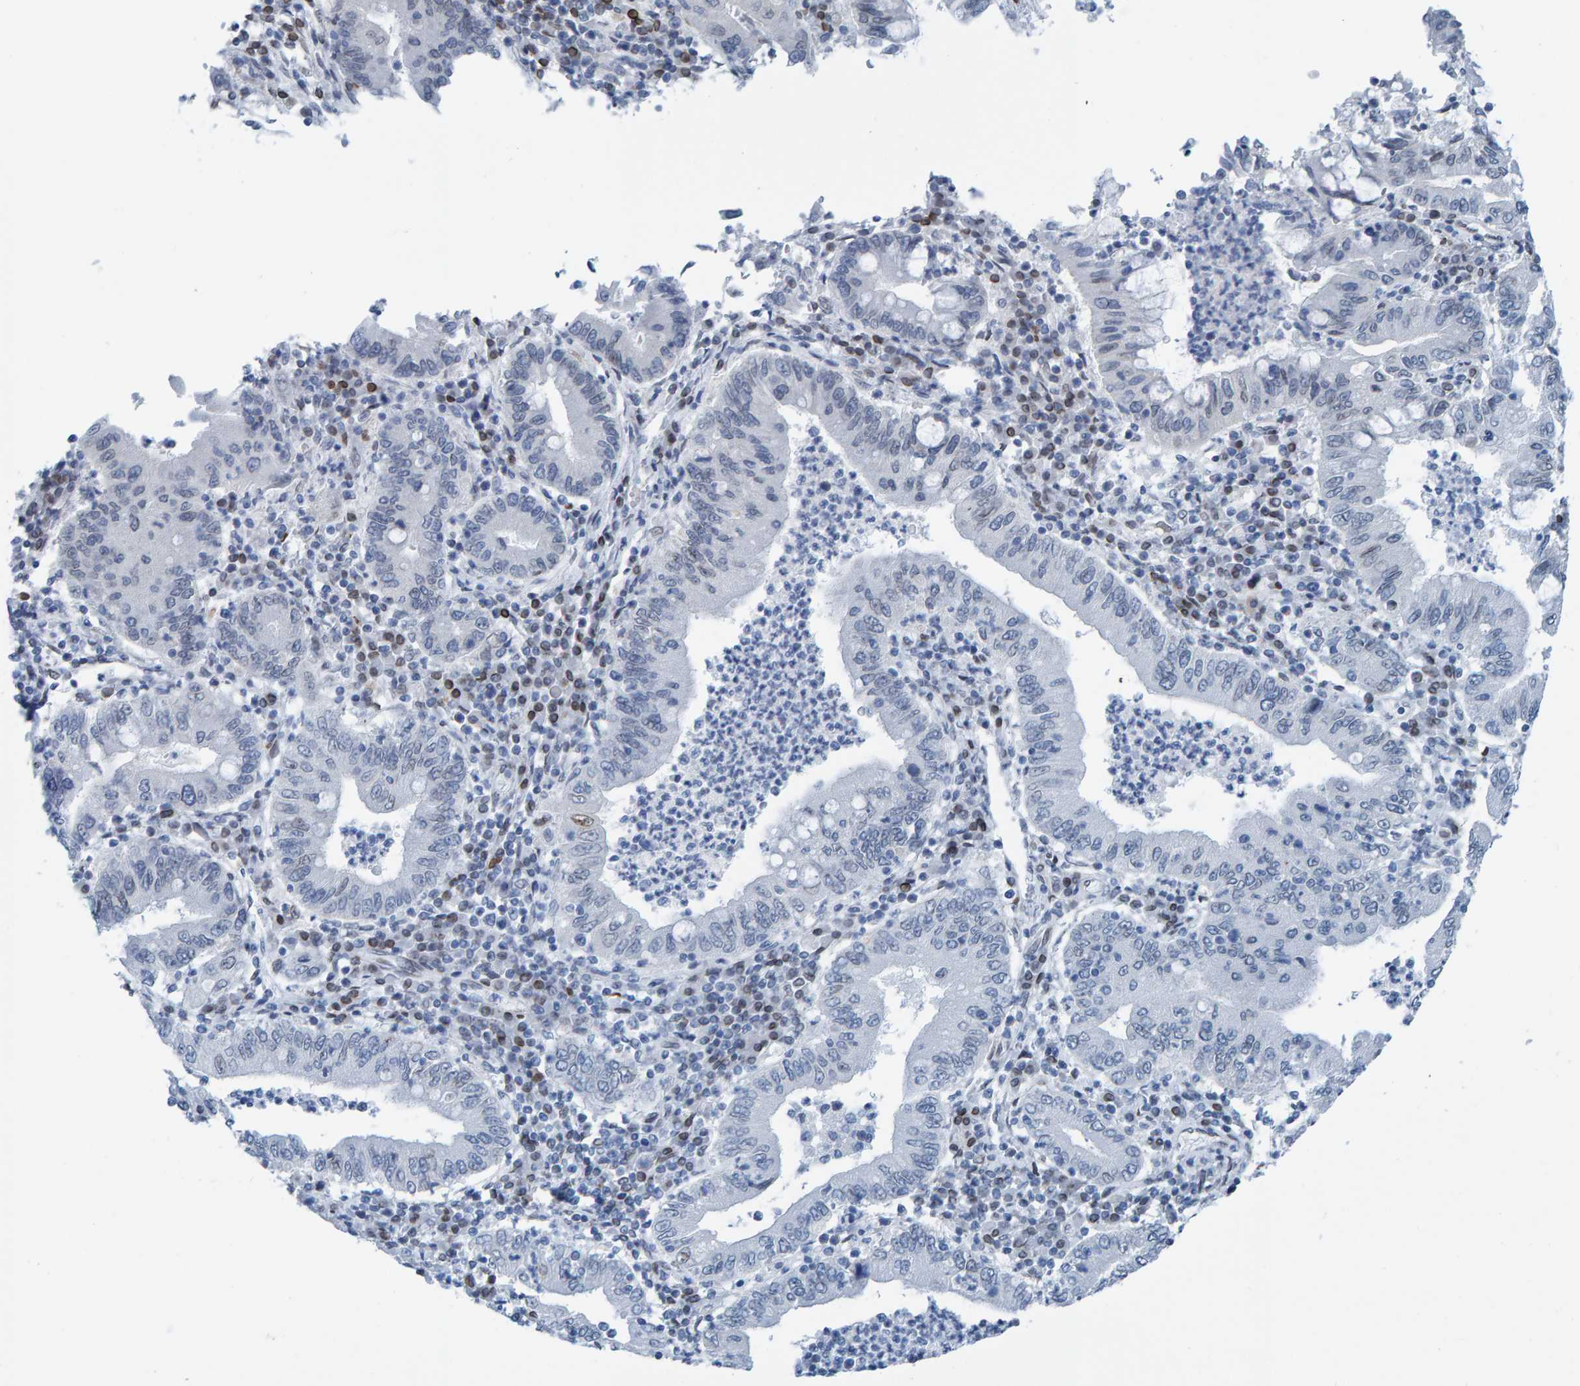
{"staining": {"intensity": "negative", "quantity": "none", "location": "none"}, "tissue": "stomach cancer", "cell_type": "Tumor cells", "image_type": "cancer", "snomed": [{"axis": "morphology", "description": "Normal tissue, NOS"}, {"axis": "morphology", "description": "Adenocarcinoma, NOS"}, {"axis": "topography", "description": "Esophagus"}, {"axis": "topography", "description": "Stomach, upper"}, {"axis": "topography", "description": "Peripheral nerve tissue"}], "caption": "DAB (3,3'-diaminobenzidine) immunohistochemical staining of stomach adenocarcinoma displays no significant positivity in tumor cells.", "gene": "LMNB2", "patient": {"sex": "male", "age": 62}}